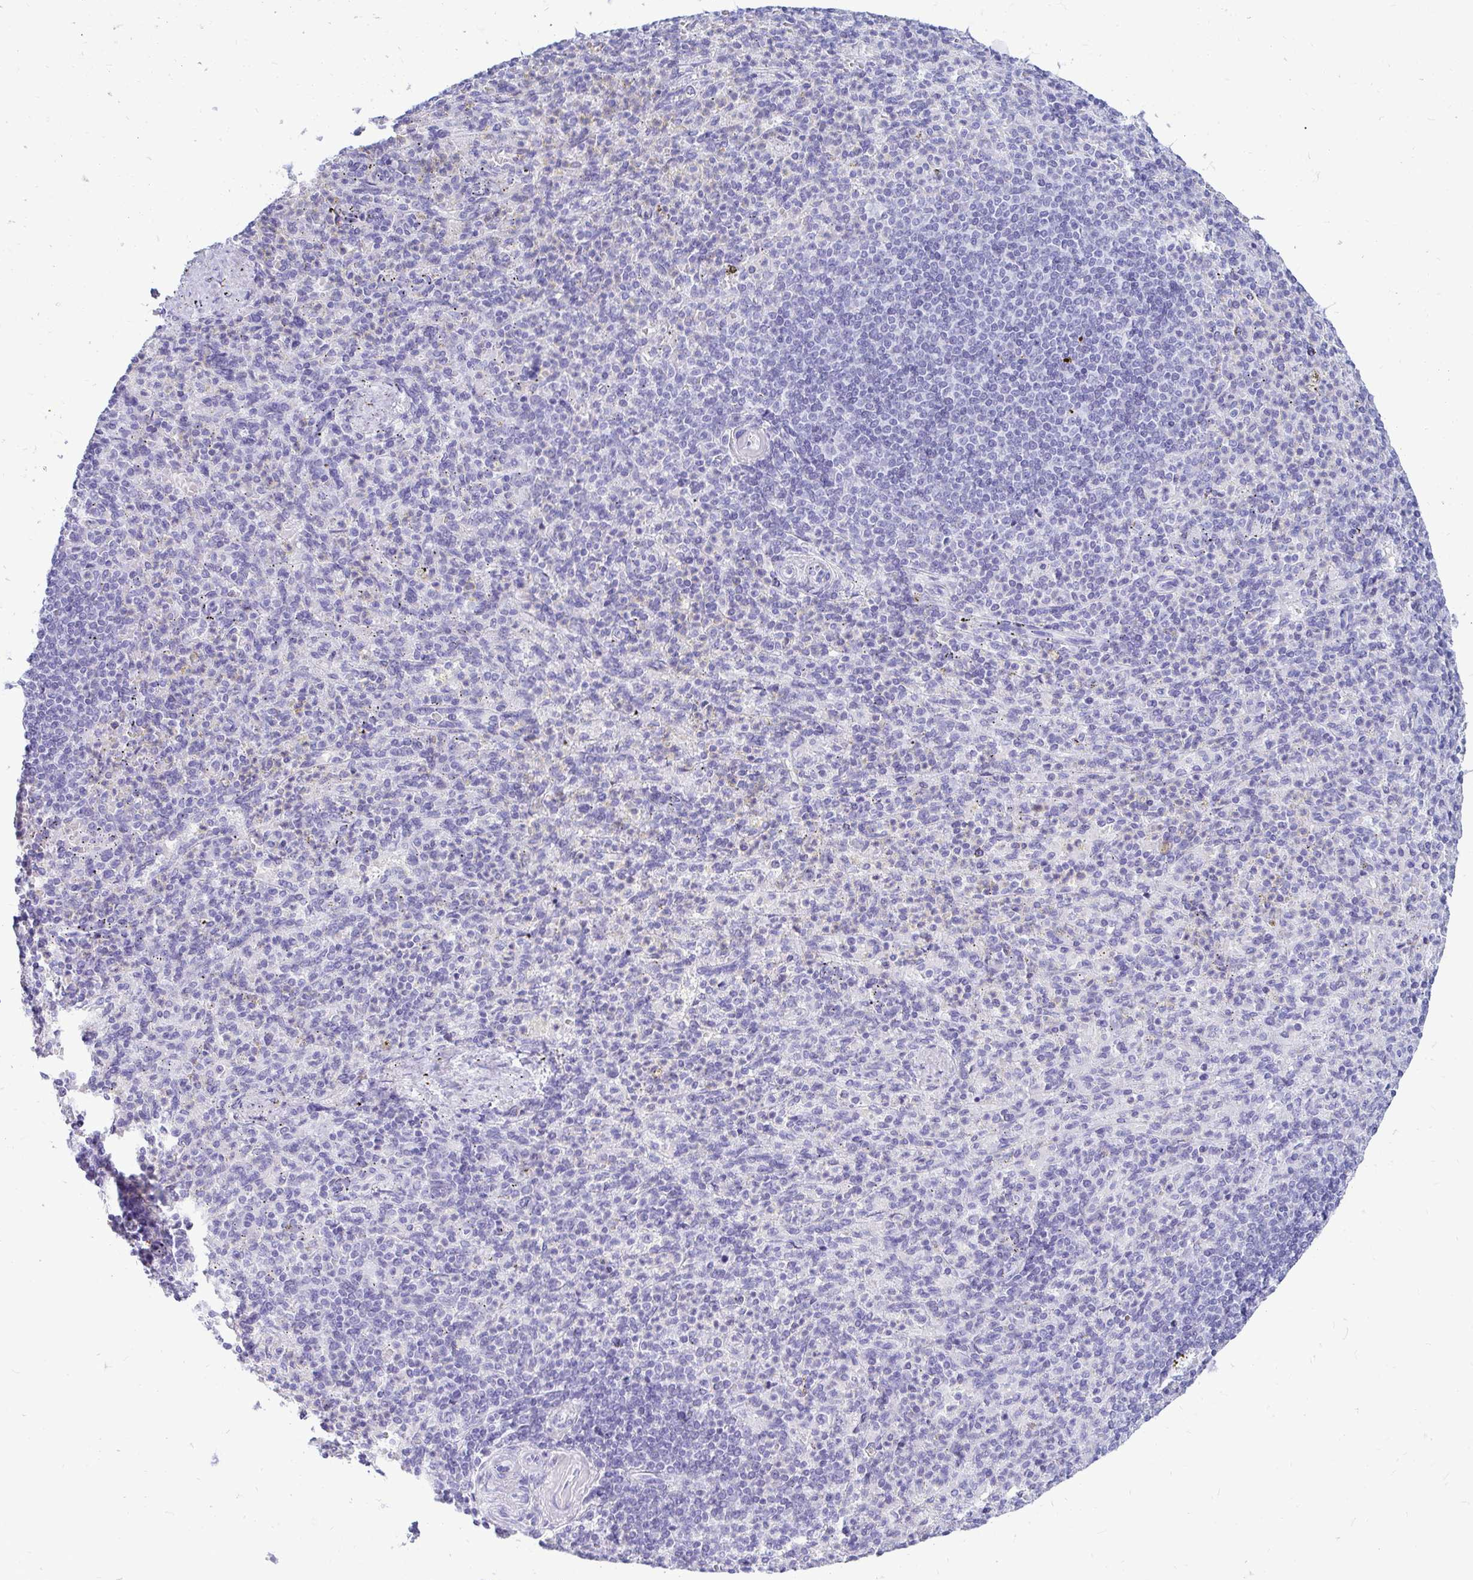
{"staining": {"intensity": "negative", "quantity": "none", "location": "none"}, "tissue": "spleen", "cell_type": "Cells in red pulp", "image_type": "normal", "snomed": [{"axis": "morphology", "description": "Normal tissue, NOS"}, {"axis": "topography", "description": "Spleen"}], "caption": "Protein analysis of unremarkable spleen demonstrates no significant staining in cells in red pulp. The staining was performed using DAB to visualize the protein expression in brown, while the nuclei were stained in blue with hematoxylin (Magnification: 20x).", "gene": "OR10R2", "patient": {"sex": "female", "age": 74}}